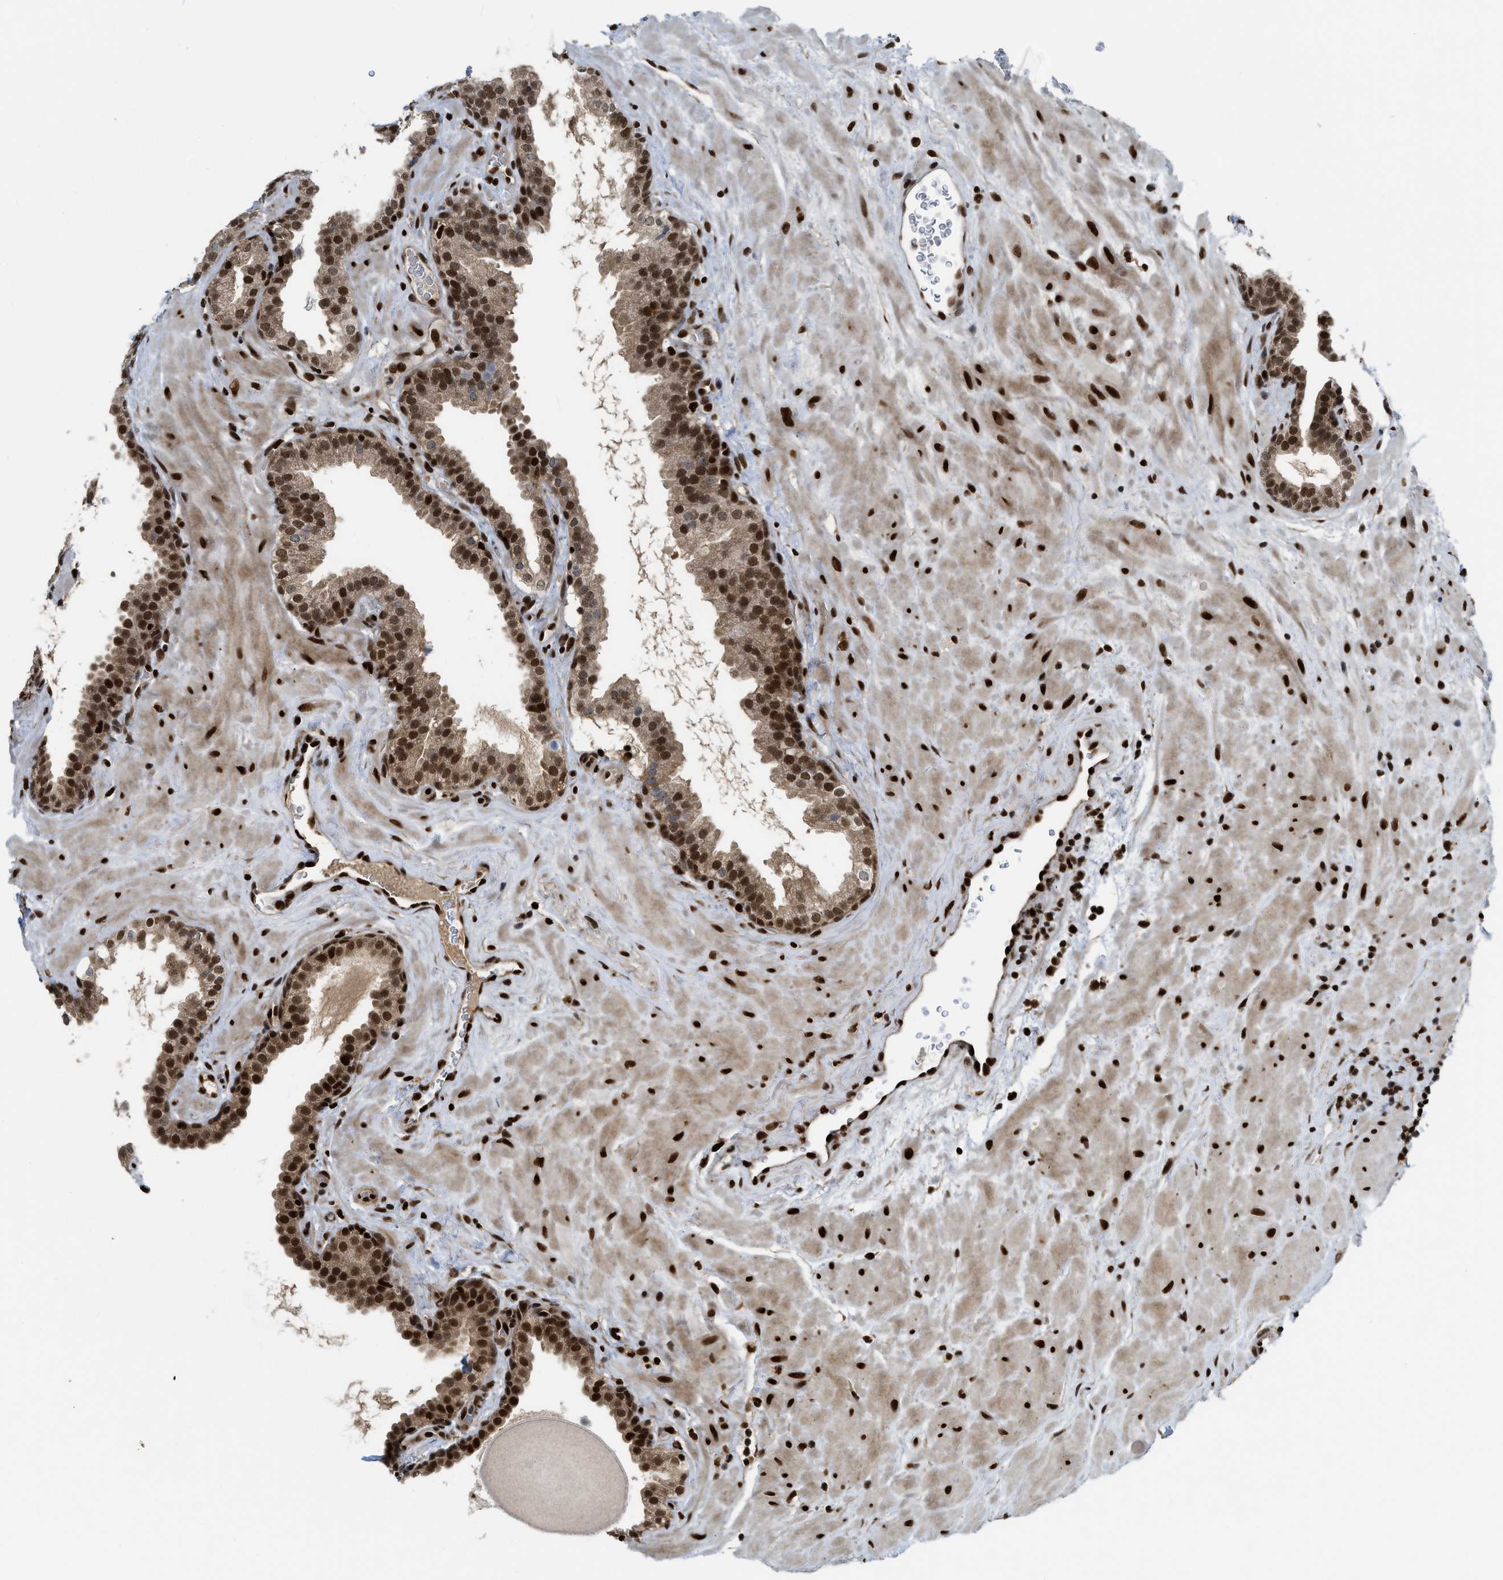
{"staining": {"intensity": "strong", "quantity": ">75%", "location": "nuclear"}, "tissue": "prostate", "cell_type": "Glandular cells", "image_type": "normal", "snomed": [{"axis": "morphology", "description": "Normal tissue, NOS"}, {"axis": "topography", "description": "Prostate"}], "caption": "About >75% of glandular cells in unremarkable prostate show strong nuclear protein staining as visualized by brown immunohistochemical staining.", "gene": "RFX5", "patient": {"sex": "male", "age": 51}}